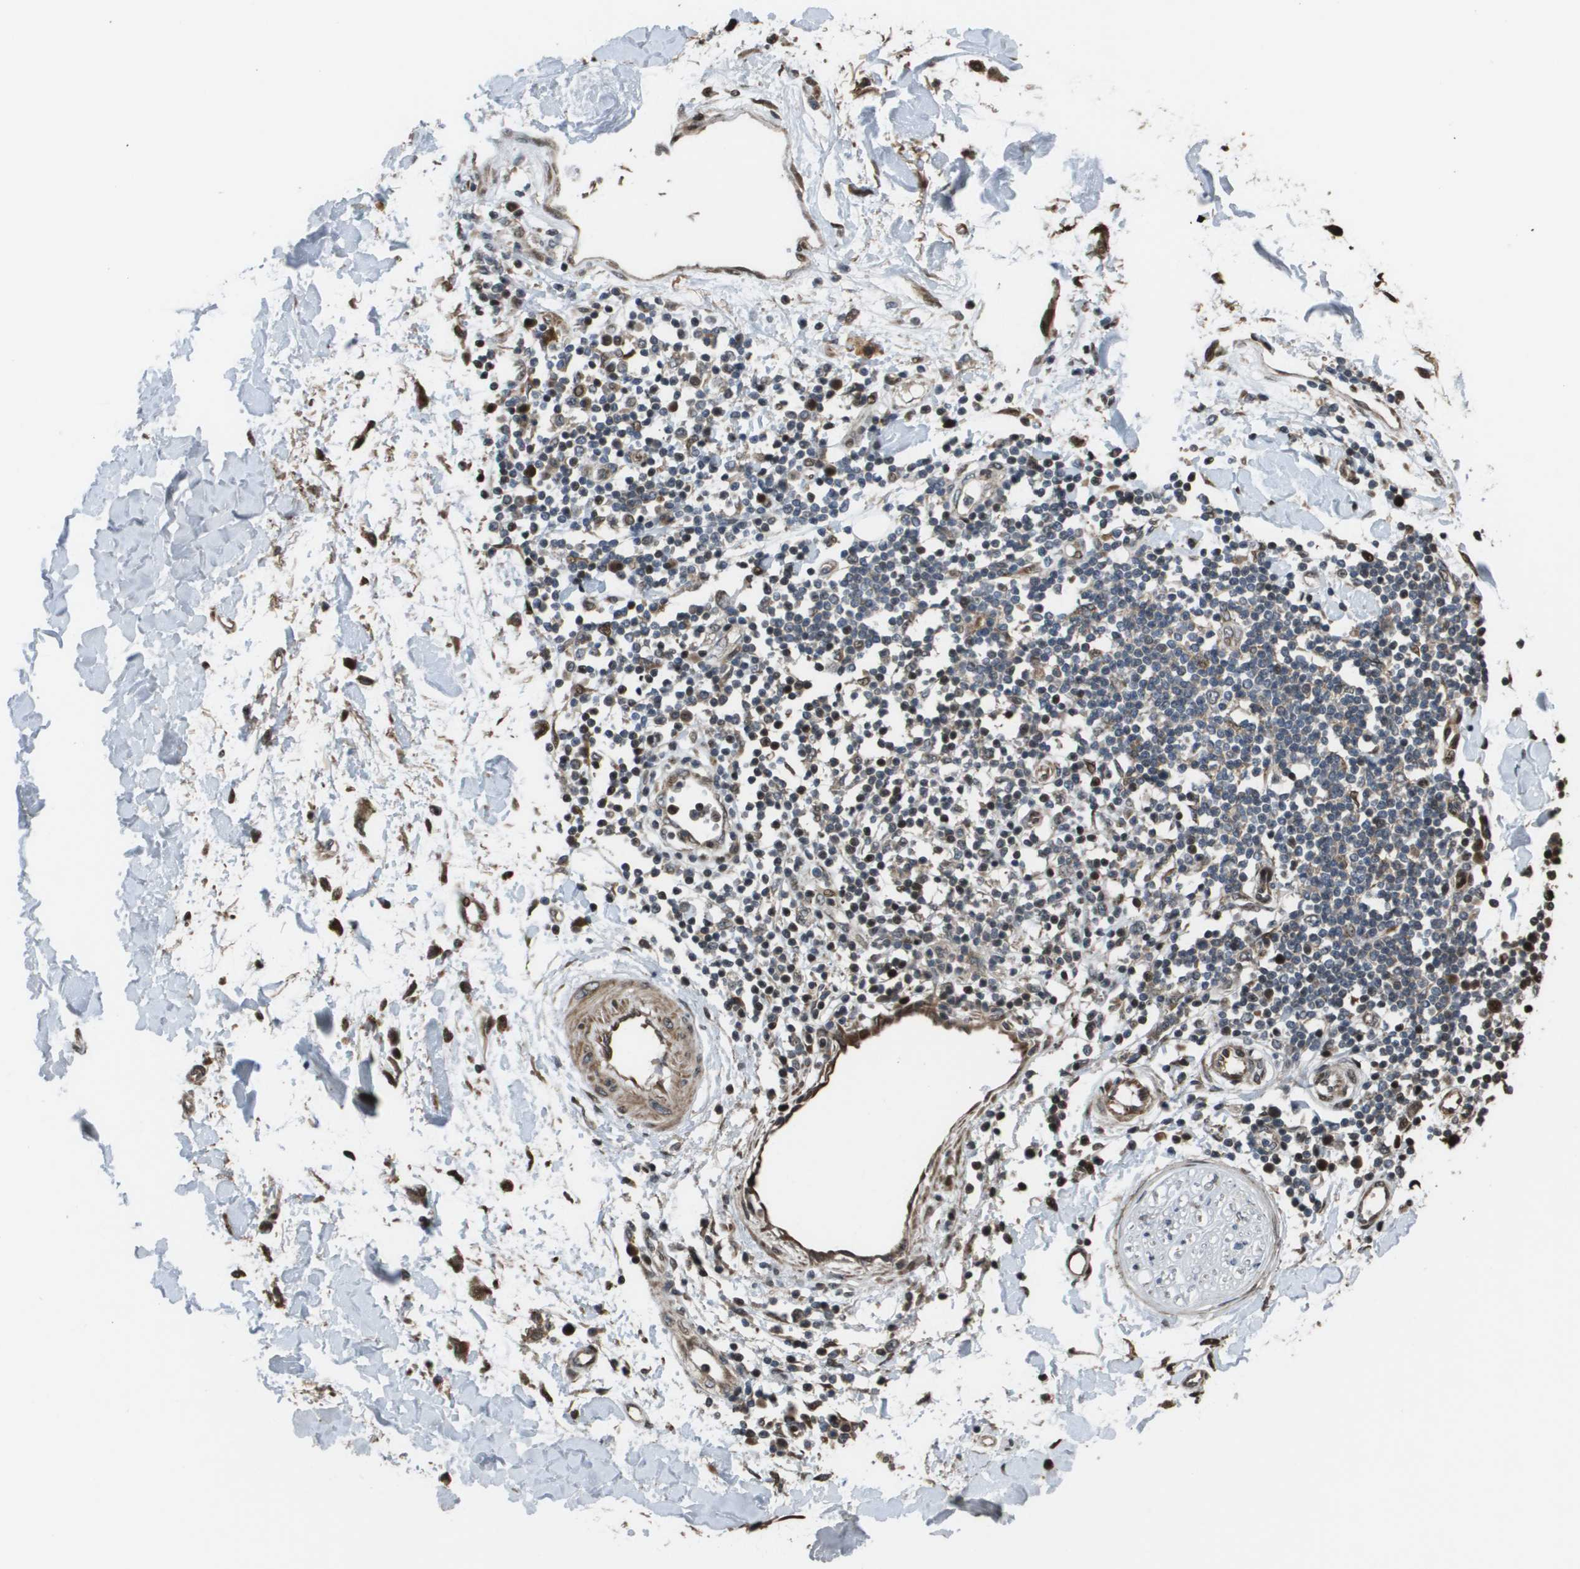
{"staining": {"intensity": "moderate", "quantity": ">75%", "location": "cytoplasmic/membranous,nuclear"}, "tissue": "adipose tissue", "cell_type": "Adipocytes", "image_type": "normal", "snomed": [{"axis": "morphology", "description": "Squamous cell carcinoma, NOS"}, {"axis": "topography", "description": "Skin"}], "caption": "Normal adipose tissue was stained to show a protein in brown. There is medium levels of moderate cytoplasmic/membranous,nuclear staining in about >75% of adipocytes. (Stains: DAB in brown, nuclei in blue, Microscopy: brightfield microscopy at high magnification).", "gene": "AXIN2", "patient": {"sex": "male", "age": 83}}